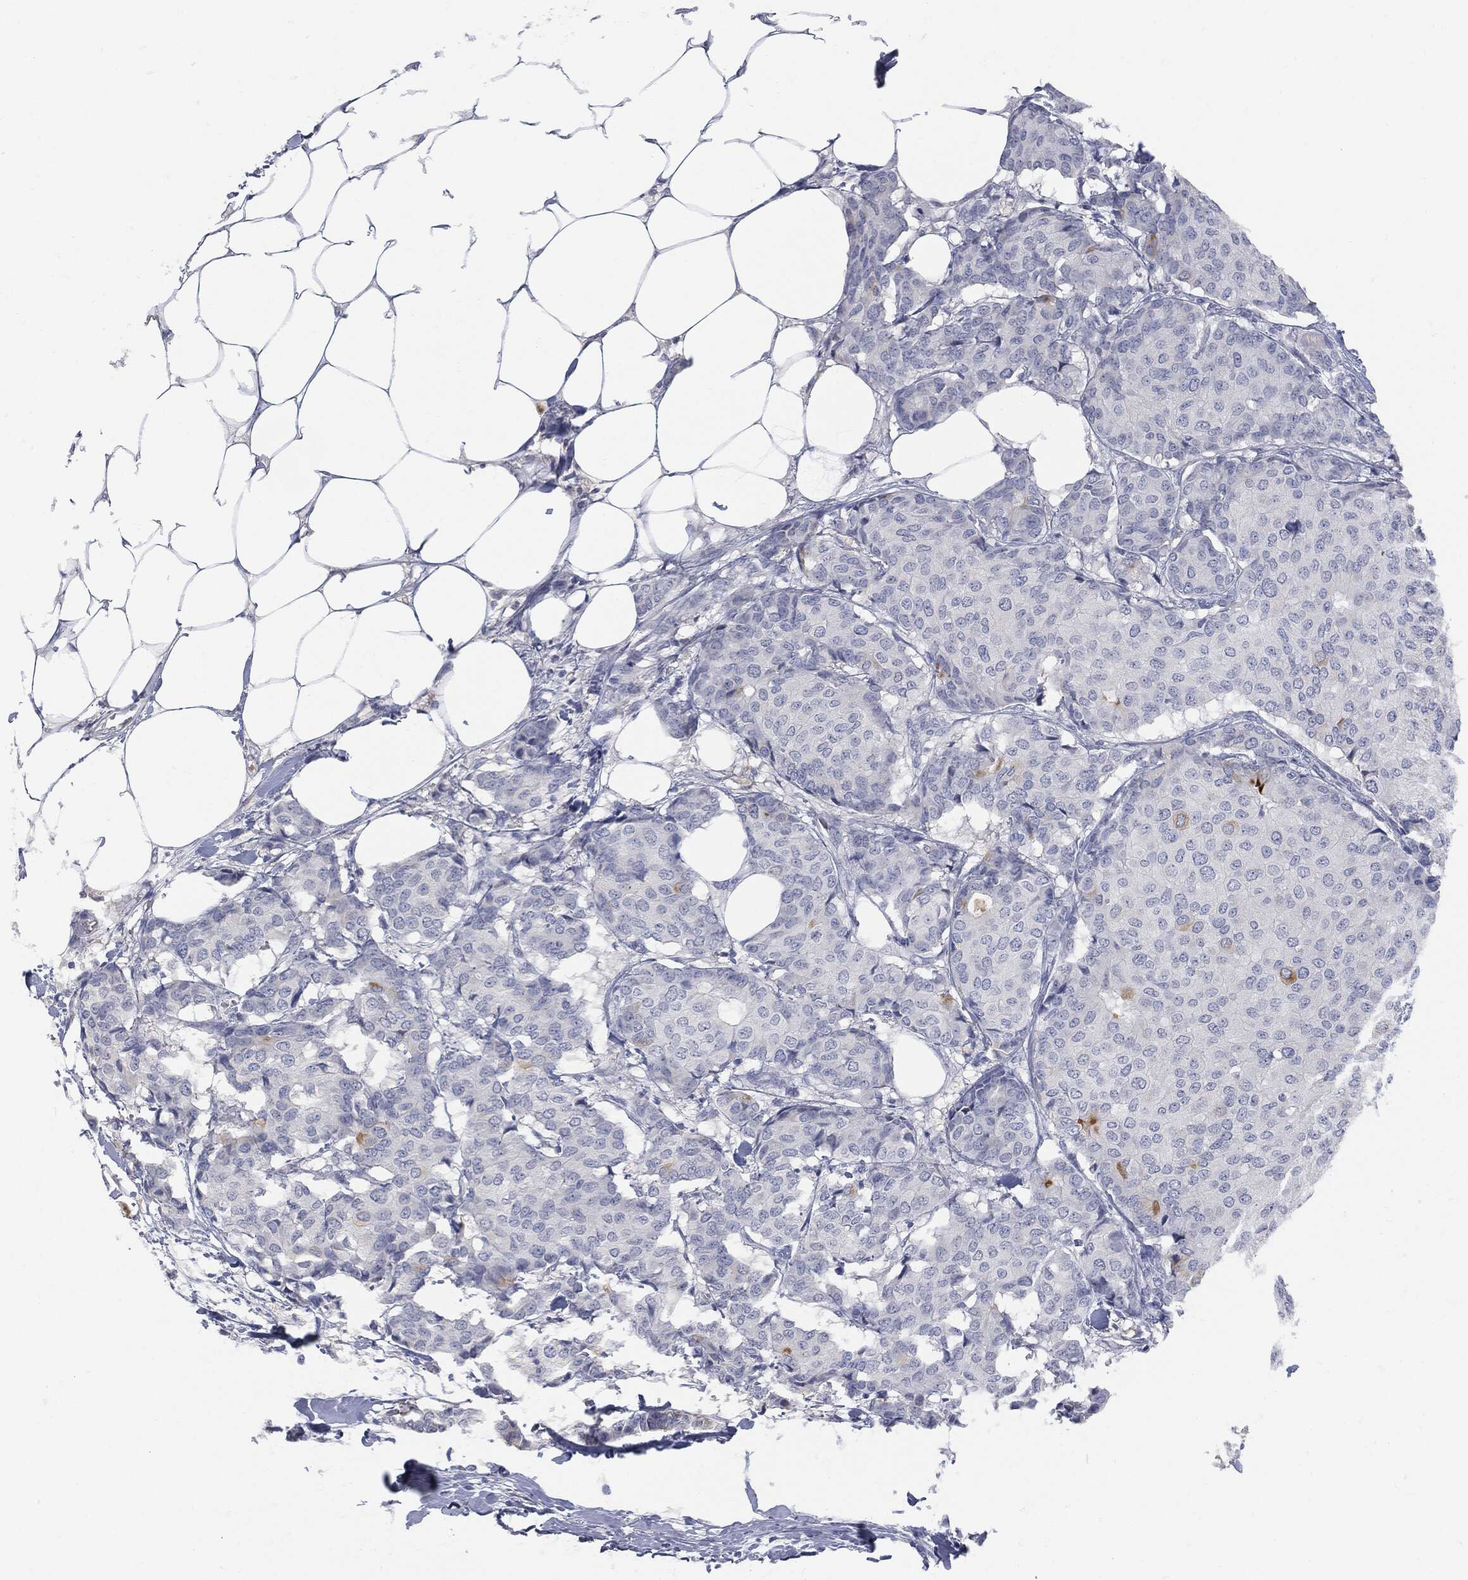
{"staining": {"intensity": "negative", "quantity": "none", "location": "none"}, "tissue": "breast cancer", "cell_type": "Tumor cells", "image_type": "cancer", "snomed": [{"axis": "morphology", "description": "Duct carcinoma"}, {"axis": "topography", "description": "Breast"}], "caption": "Immunohistochemistry (IHC) of infiltrating ductal carcinoma (breast) exhibits no staining in tumor cells.", "gene": "BTK", "patient": {"sex": "female", "age": 75}}